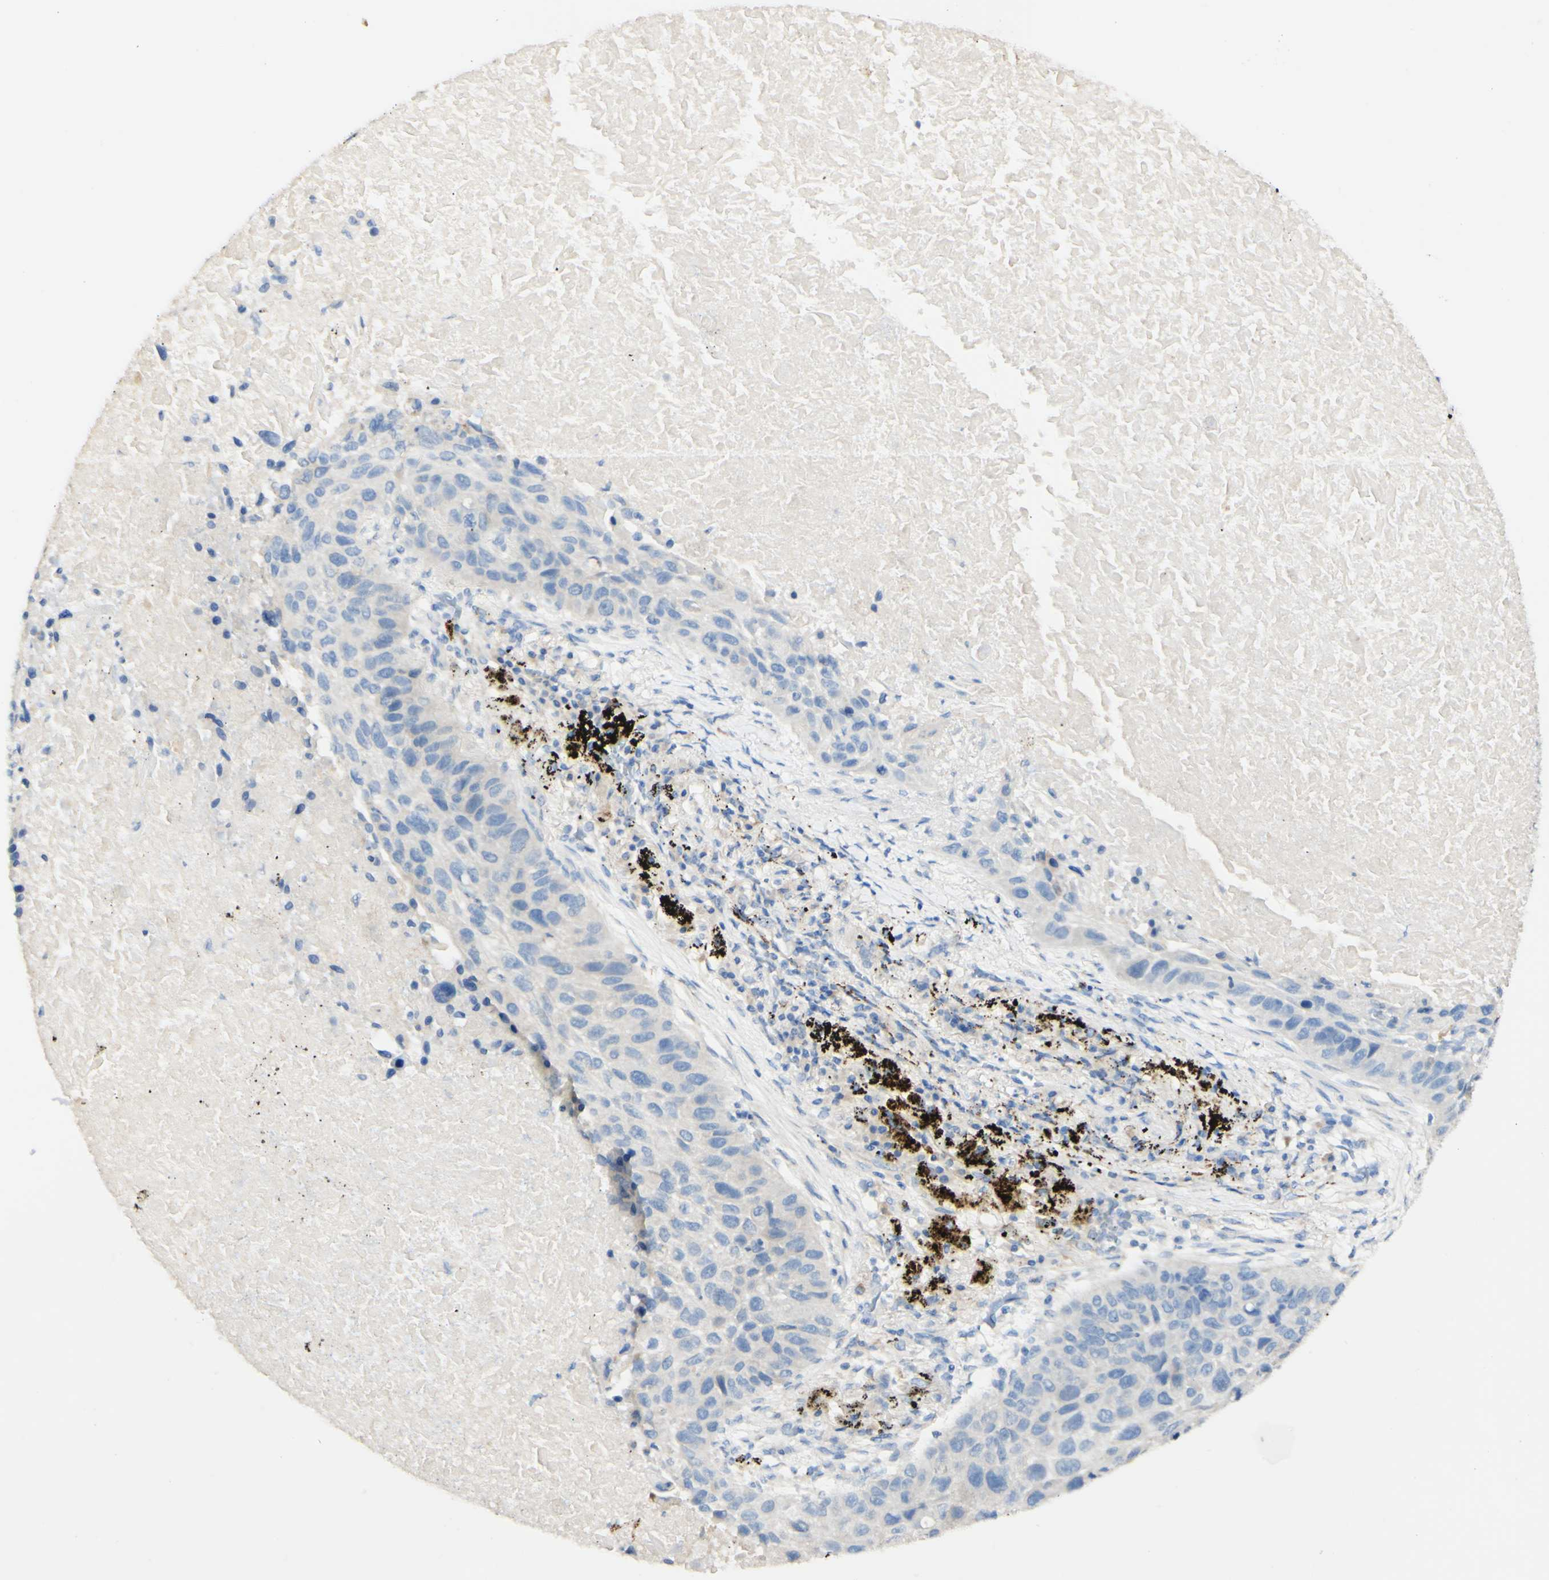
{"staining": {"intensity": "negative", "quantity": "none", "location": "none"}, "tissue": "lung cancer", "cell_type": "Tumor cells", "image_type": "cancer", "snomed": [{"axis": "morphology", "description": "Squamous cell carcinoma, NOS"}, {"axis": "topography", "description": "Lung"}], "caption": "Immunohistochemistry (IHC) of human squamous cell carcinoma (lung) demonstrates no positivity in tumor cells.", "gene": "FGF4", "patient": {"sex": "male", "age": 57}}